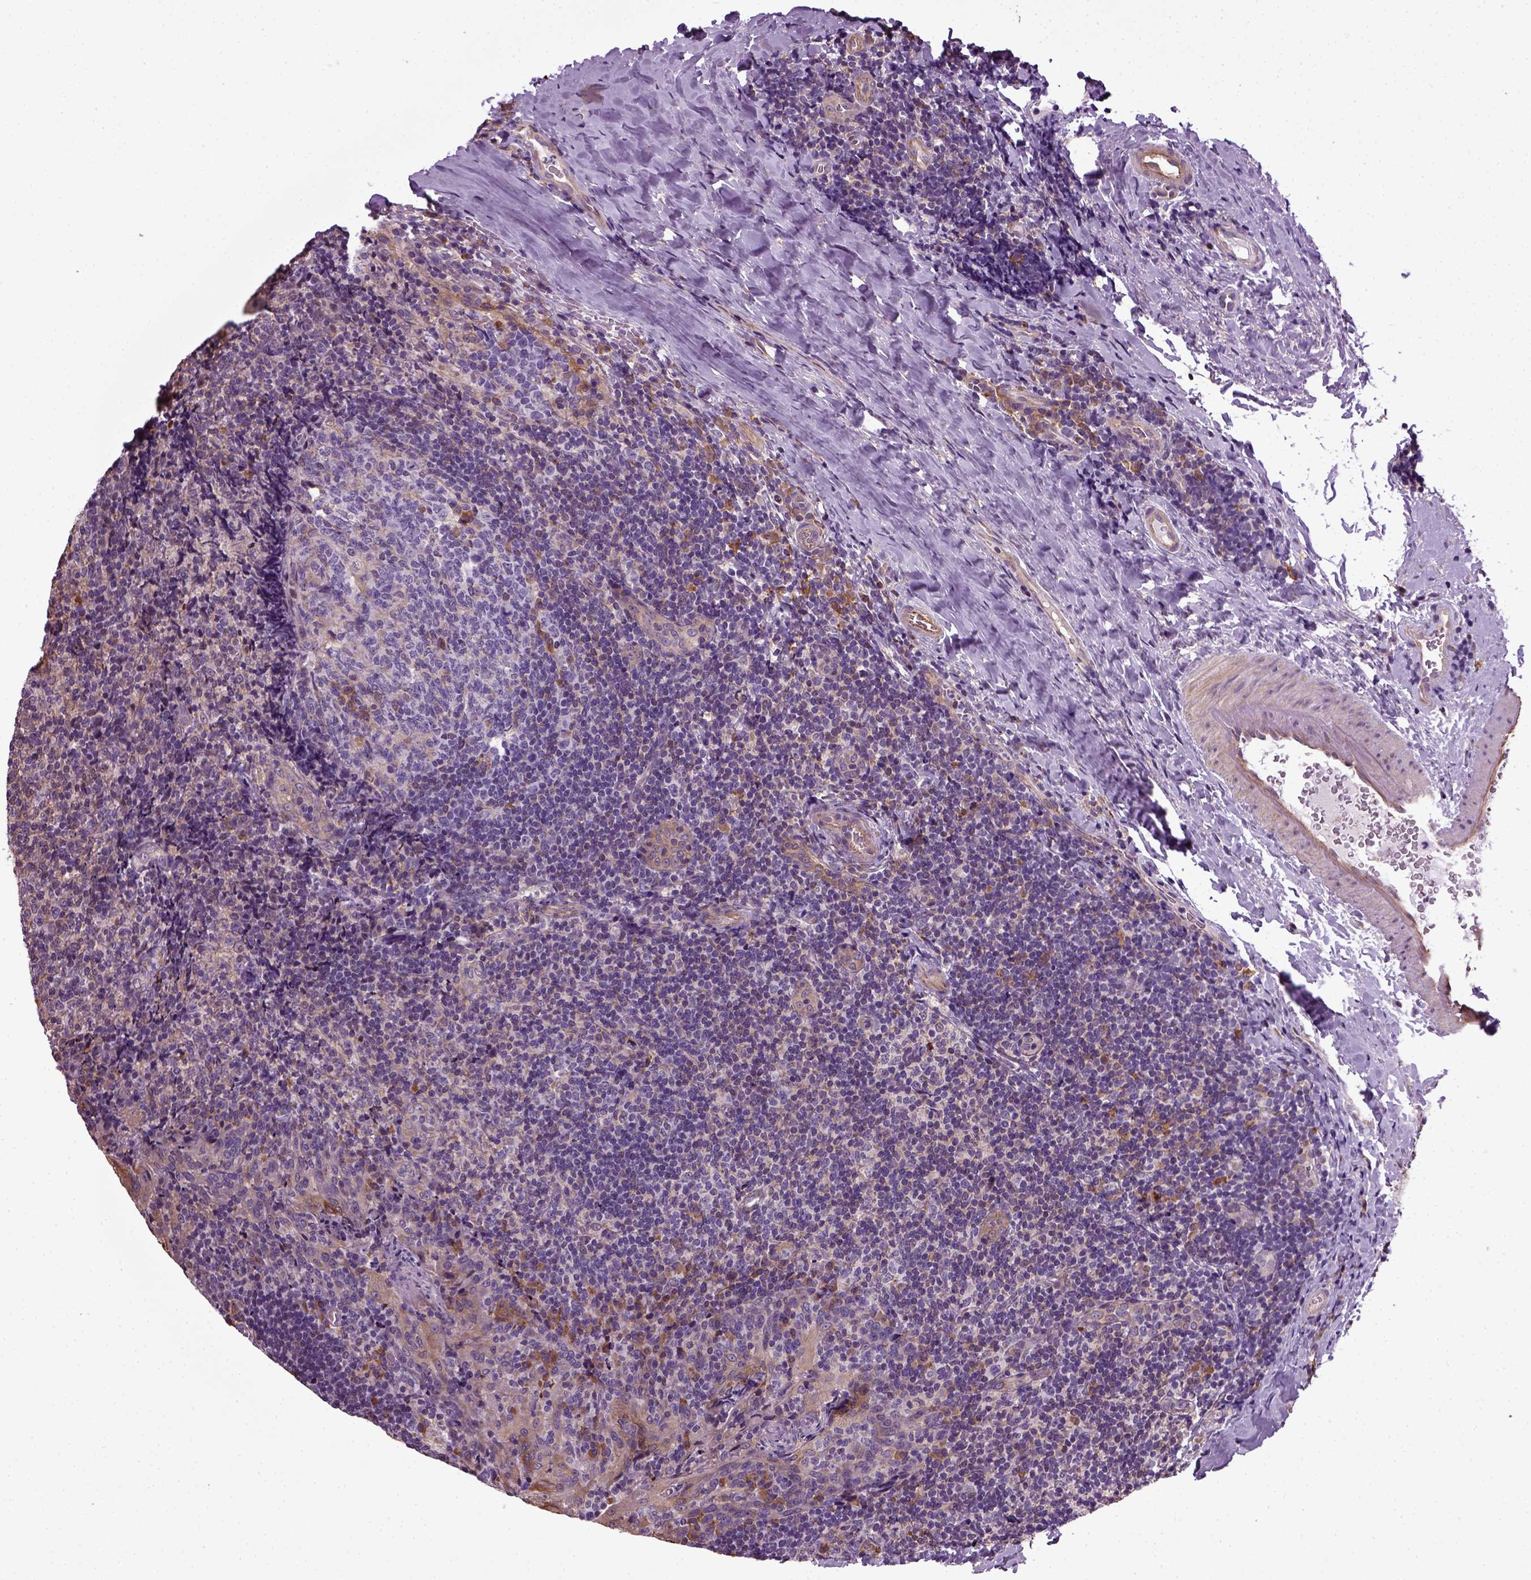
{"staining": {"intensity": "negative", "quantity": "none", "location": "none"}, "tissue": "tonsil", "cell_type": "Germinal center cells", "image_type": "normal", "snomed": [{"axis": "morphology", "description": "Normal tissue, NOS"}, {"axis": "topography", "description": "Tonsil"}], "caption": "Histopathology image shows no protein staining in germinal center cells of normal tonsil. (IHC, brightfield microscopy, high magnification).", "gene": "TPRG1", "patient": {"sex": "male", "age": 17}}